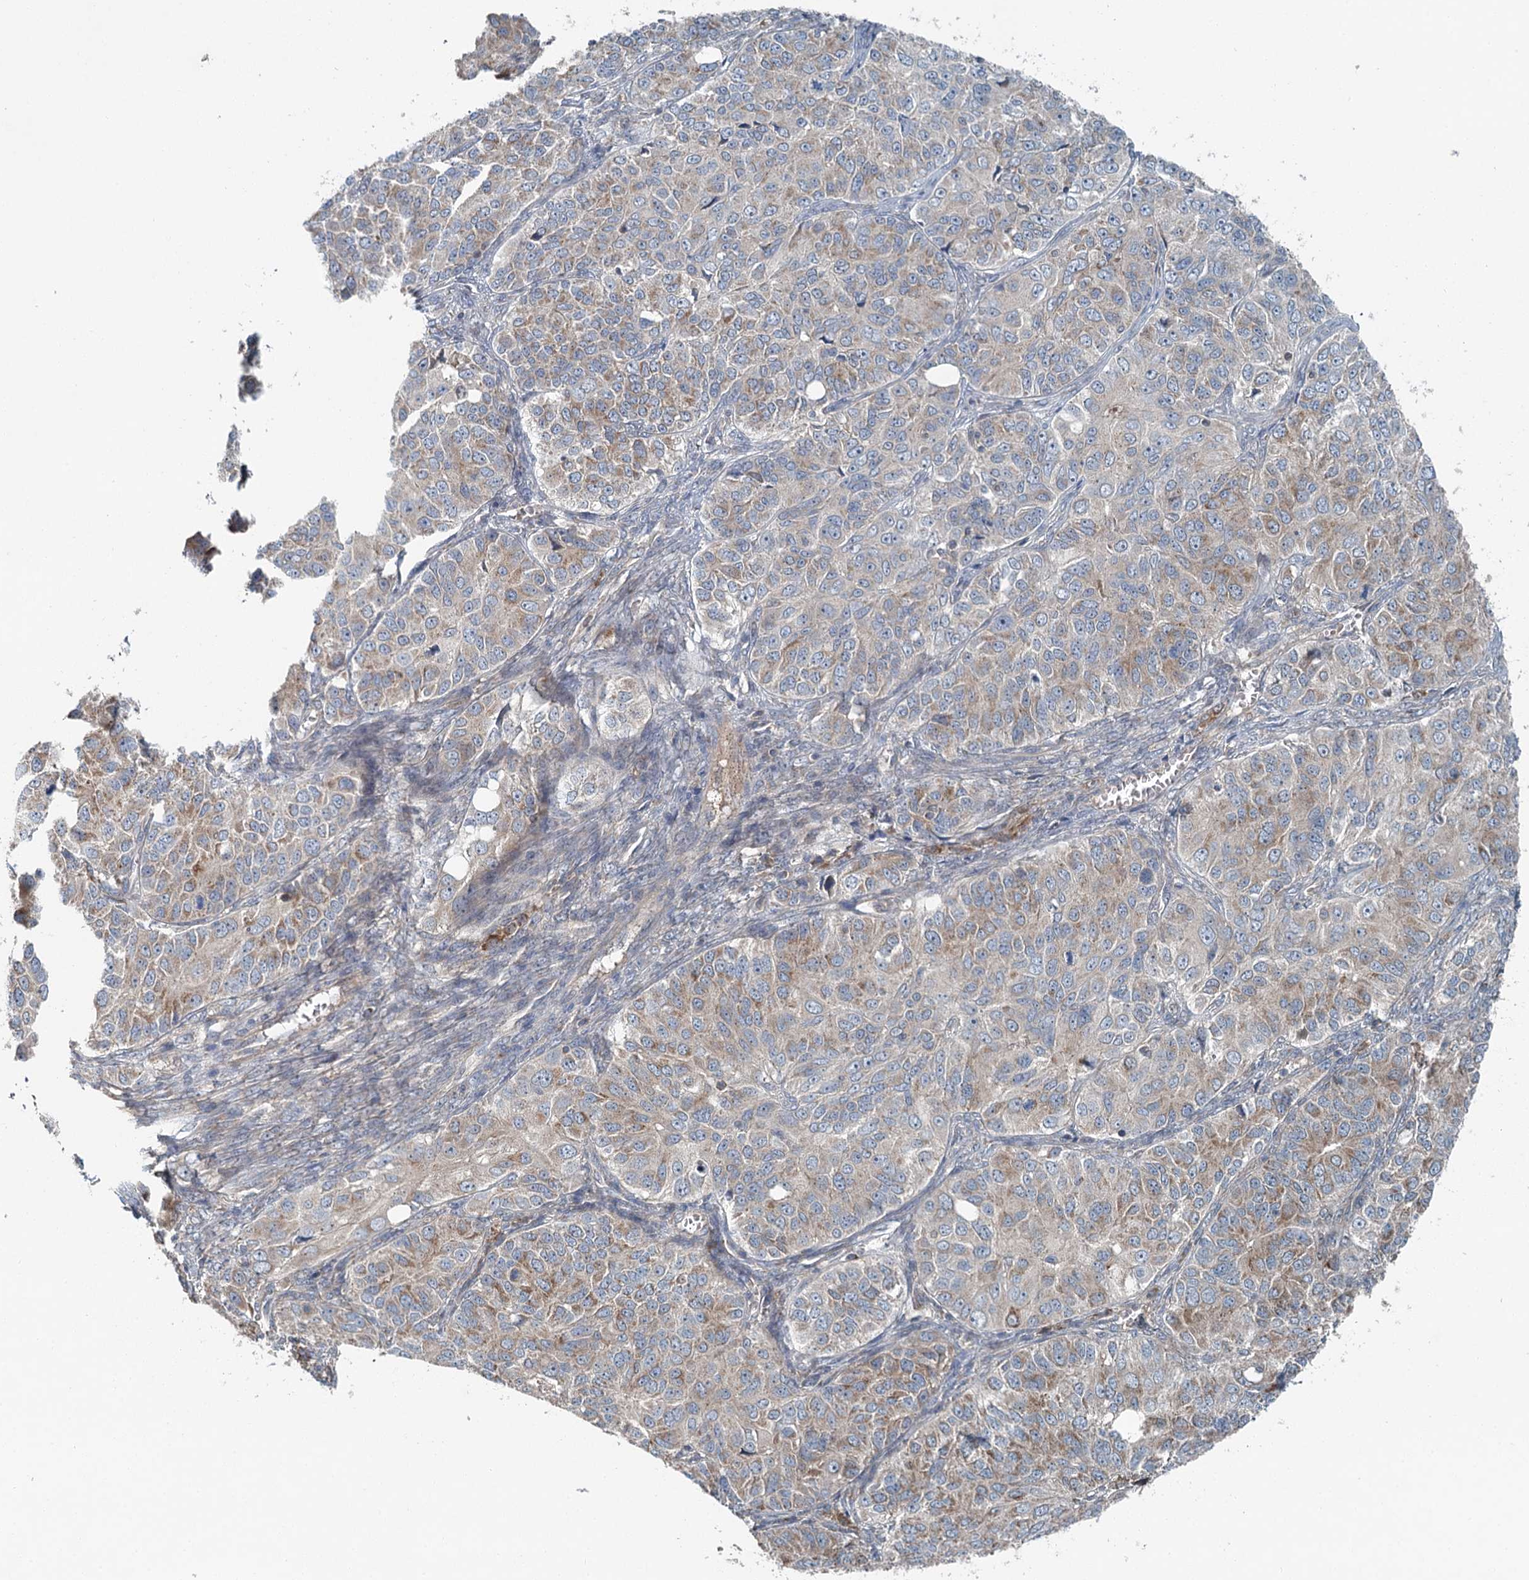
{"staining": {"intensity": "weak", "quantity": "25%-75%", "location": "cytoplasmic/membranous"}, "tissue": "ovarian cancer", "cell_type": "Tumor cells", "image_type": "cancer", "snomed": [{"axis": "morphology", "description": "Carcinoma, endometroid"}, {"axis": "topography", "description": "Ovary"}], "caption": "Protein positivity by immunohistochemistry demonstrates weak cytoplasmic/membranous positivity in about 25%-75% of tumor cells in endometroid carcinoma (ovarian).", "gene": "CHCHD5", "patient": {"sex": "female", "age": 51}}